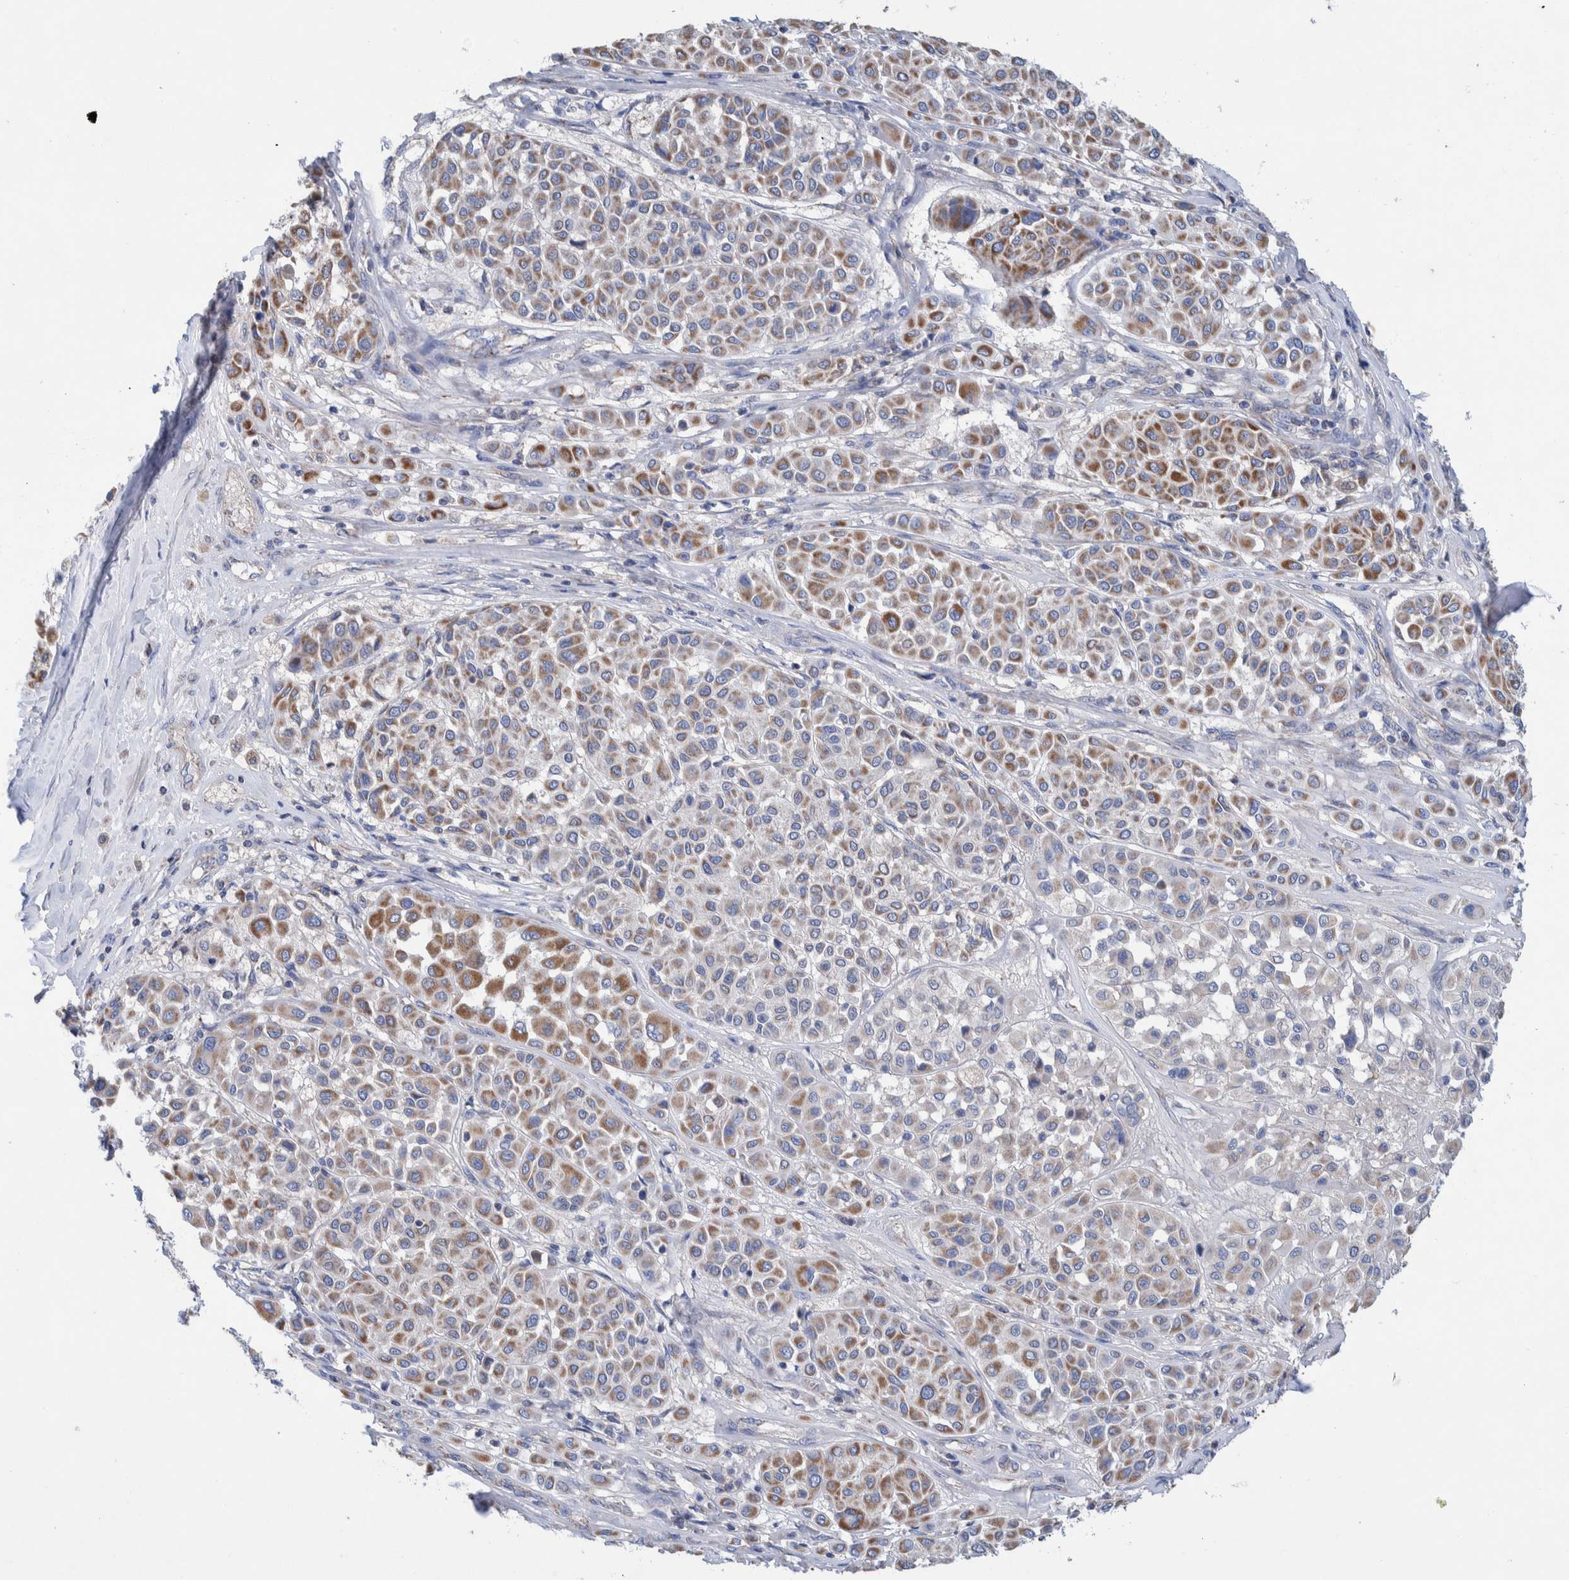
{"staining": {"intensity": "moderate", "quantity": ">75%", "location": "cytoplasmic/membranous"}, "tissue": "melanoma", "cell_type": "Tumor cells", "image_type": "cancer", "snomed": [{"axis": "morphology", "description": "Malignant melanoma, Metastatic site"}, {"axis": "topography", "description": "Soft tissue"}], "caption": "Immunohistochemistry image of neoplastic tissue: malignant melanoma (metastatic site) stained using IHC exhibits medium levels of moderate protein expression localized specifically in the cytoplasmic/membranous of tumor cells, appearing as a cytoplasmic/membranous brown color.", "gene": "DECR1", "patient": {"sex": "male", "age": 41}}